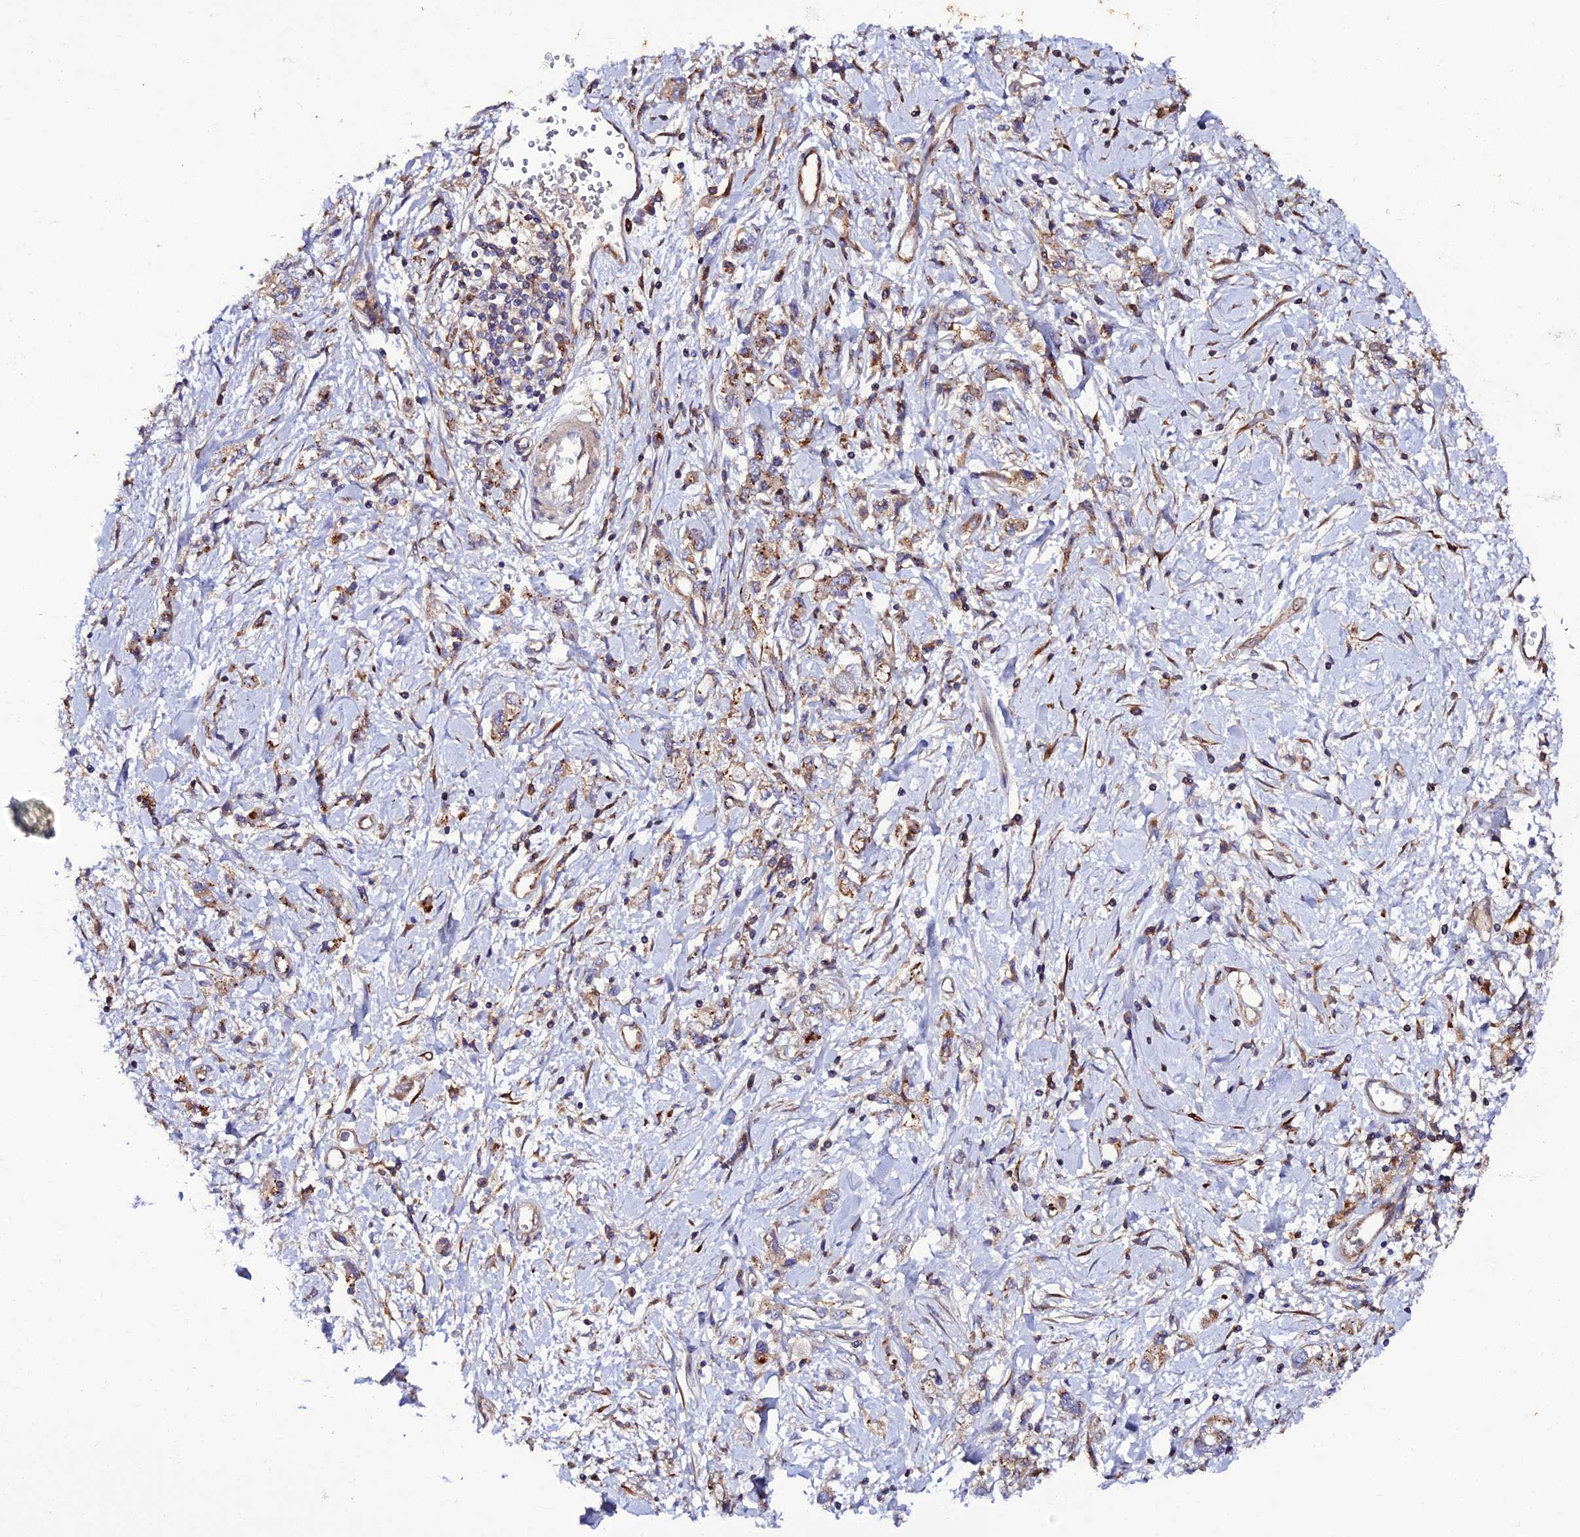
{"staining": {"intensity": "moderate", "quantity": ">75%", "location": "cytoplasmic/membranous"}, "tissue": "stomach cancer", "cell_type": "Tumor cells", "image_type": "cancer", "snomed": [{"axis": "morphology", "description": "Adenocarcinoma, NOS"}, {"axis": "topography", "description": "Stomach"}], "caption": "The image displays immunohistochemical staining of adenocarcinoma (stomach). There is moderate cytoplasmic/membranous expression is identified in approximately >75% of tumor cells.", "gene": "TRPV2", "patient": {"sex": "female", "age": 76}}